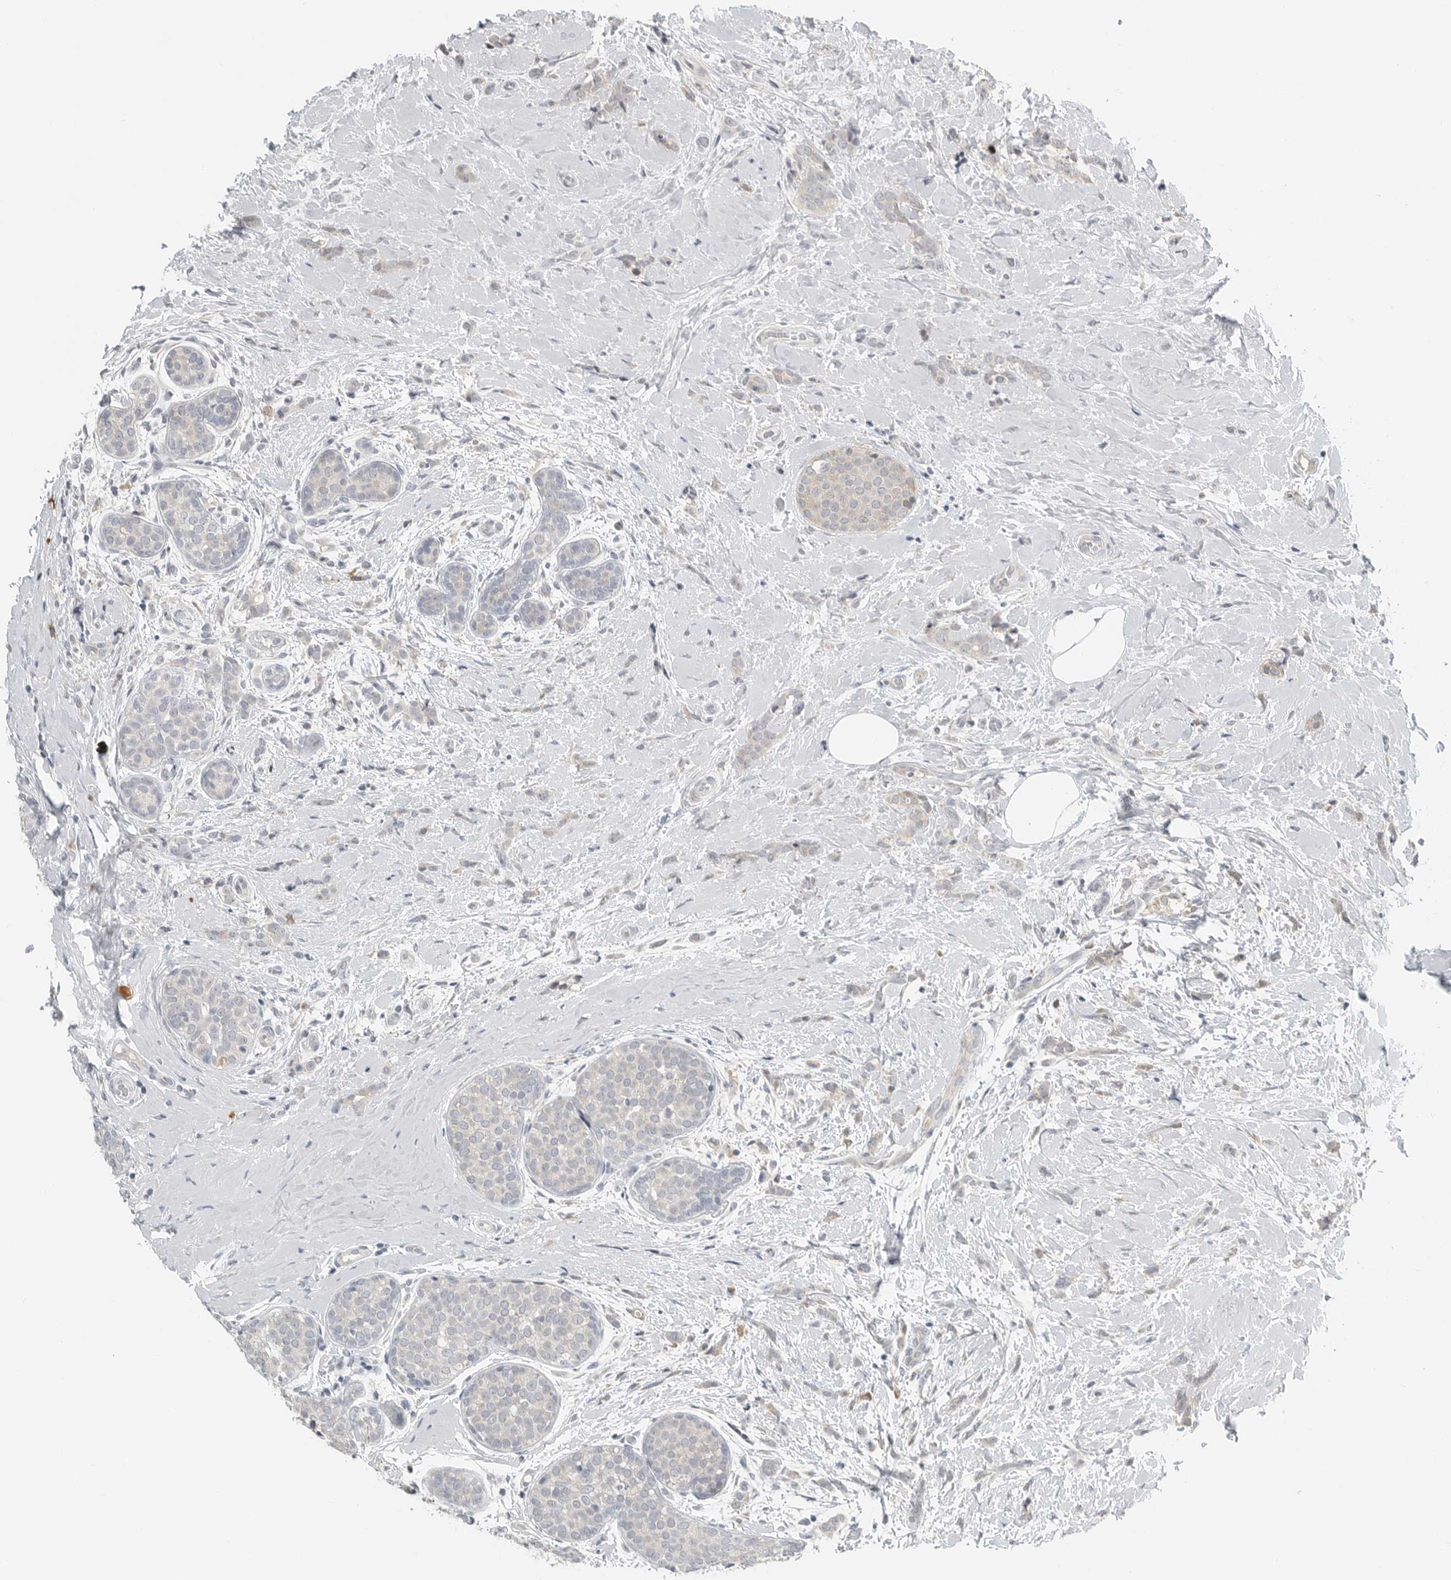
{"staining": {"intensity": "weak", "quantity": "25%-75%", "location": "cytoplasmic/membranous"}, "tissue": "breast cancer", "cell_type": "Tumor cells", "image_type": "cancer", "snomed": [{"axis": "morphology", "description": "Lobular carcinoma, in situ"}, {"axis": "morphology", "description": "Lobular carcinoma"}, {"axis": "topography", "description": "Breast"}], "caption": "Immunohistochemical staining of breast cancer exhibits low levels of weak cytoplasmic/membranous positivity in approximately 25%-75% of tumor cells.", "gene": "IL12RB2", "patient": {"sex": "female", "age": 41}}